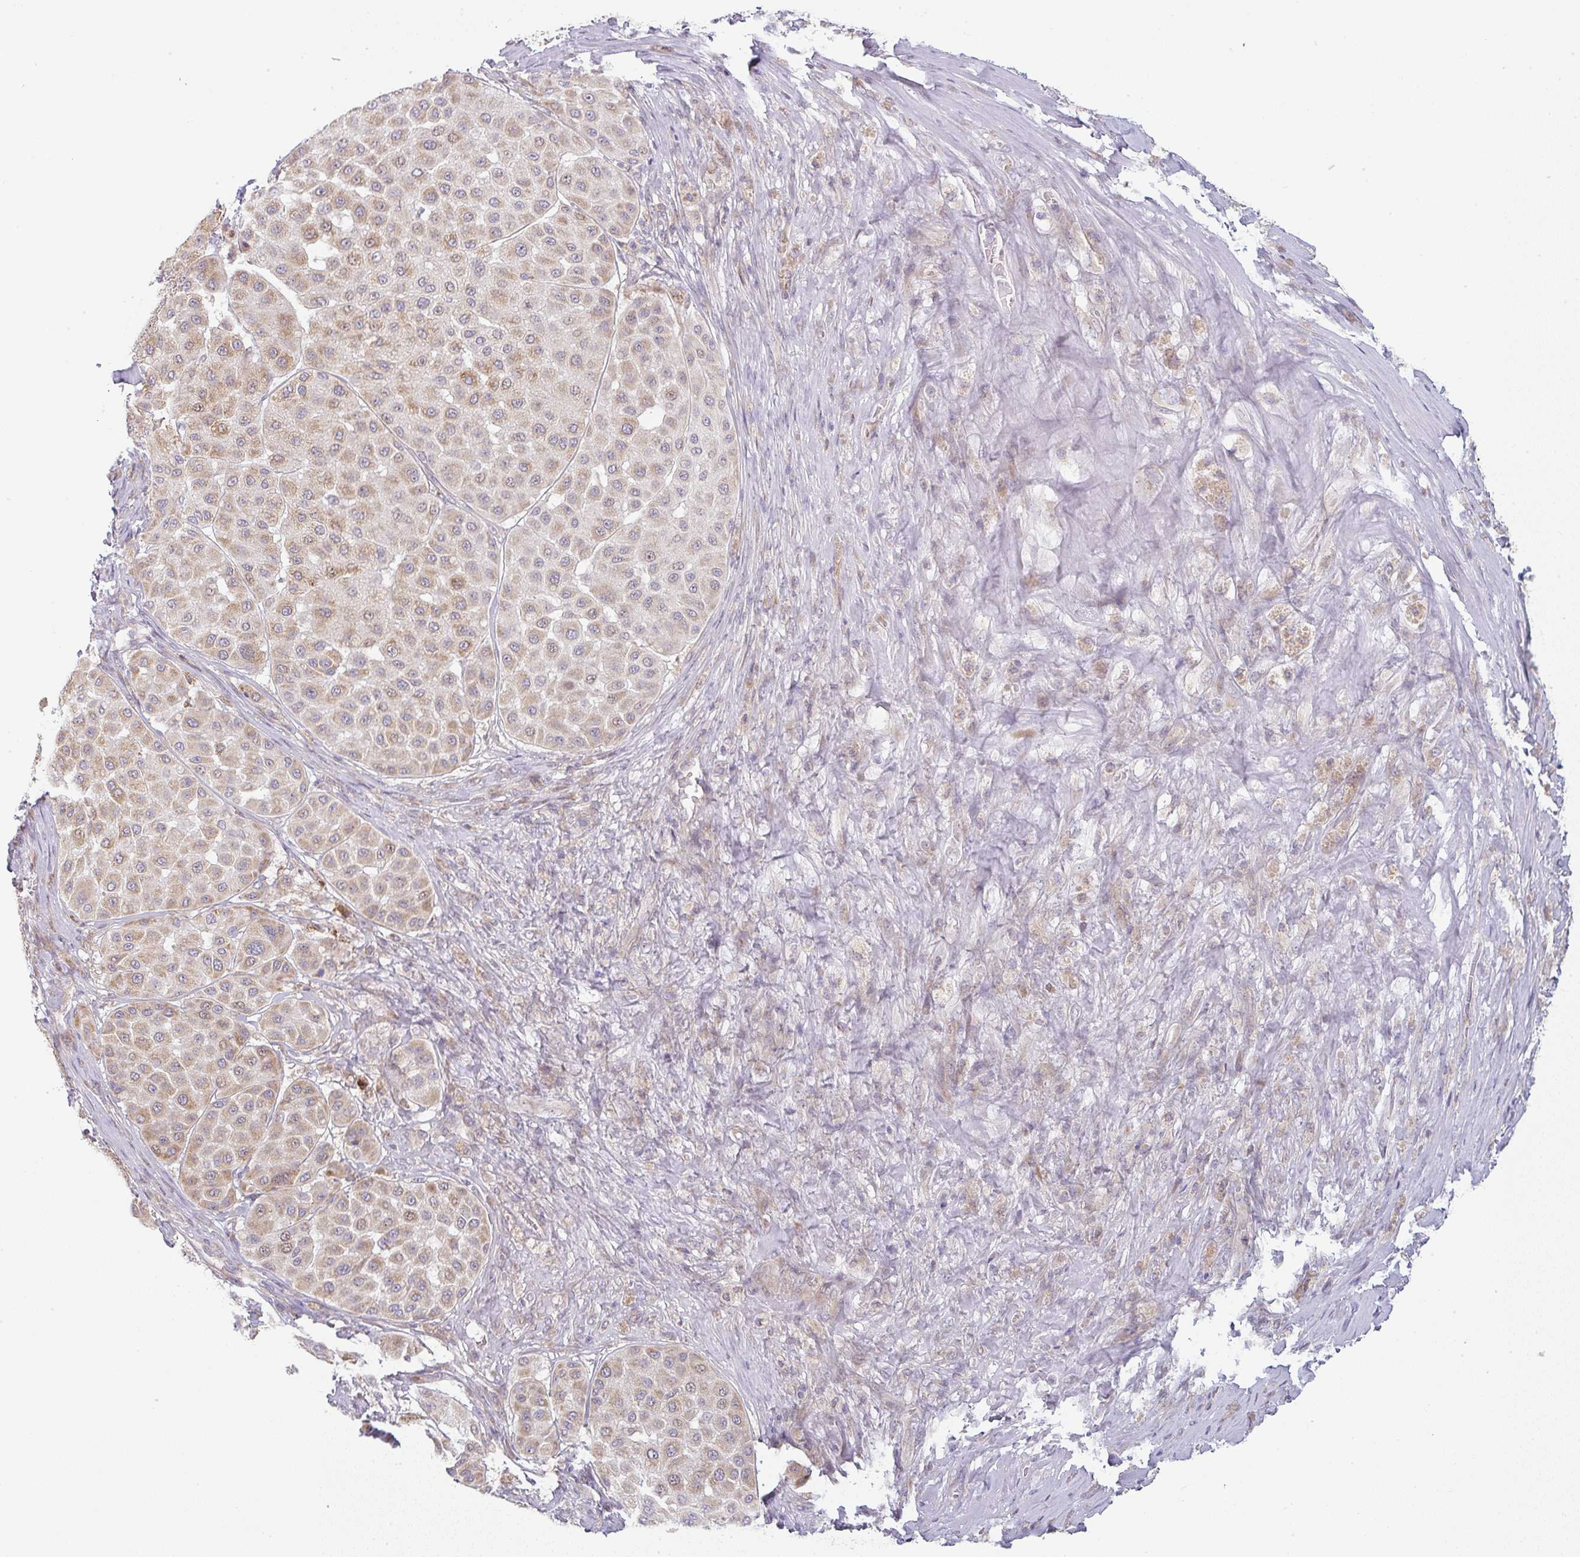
{"staining": {"intensity": "moderate", "quantity": "25%-75%", "location": "cytoplasmic/membranous"}, "tissue": "melanoma", "cell_type": "Tumor cells", "image_type": "cancer", "snomed": [{"axis": "morphology", "description": "Malignant melanoma, Metastatic site"}, {"axis": "topography", "description": "Smooth muscle"}], "caption": "Protein staining shows moderate cytoplasmic/membranous staining in approximately 25%-75% of tumor cells in melanoma. (DAB (3,3'-diaminobenzidine) IHC, brown staining for protein, blue staining for nuclei).", "gene": "MOB1A", "patient": {"sex": "male", "age": 41}}